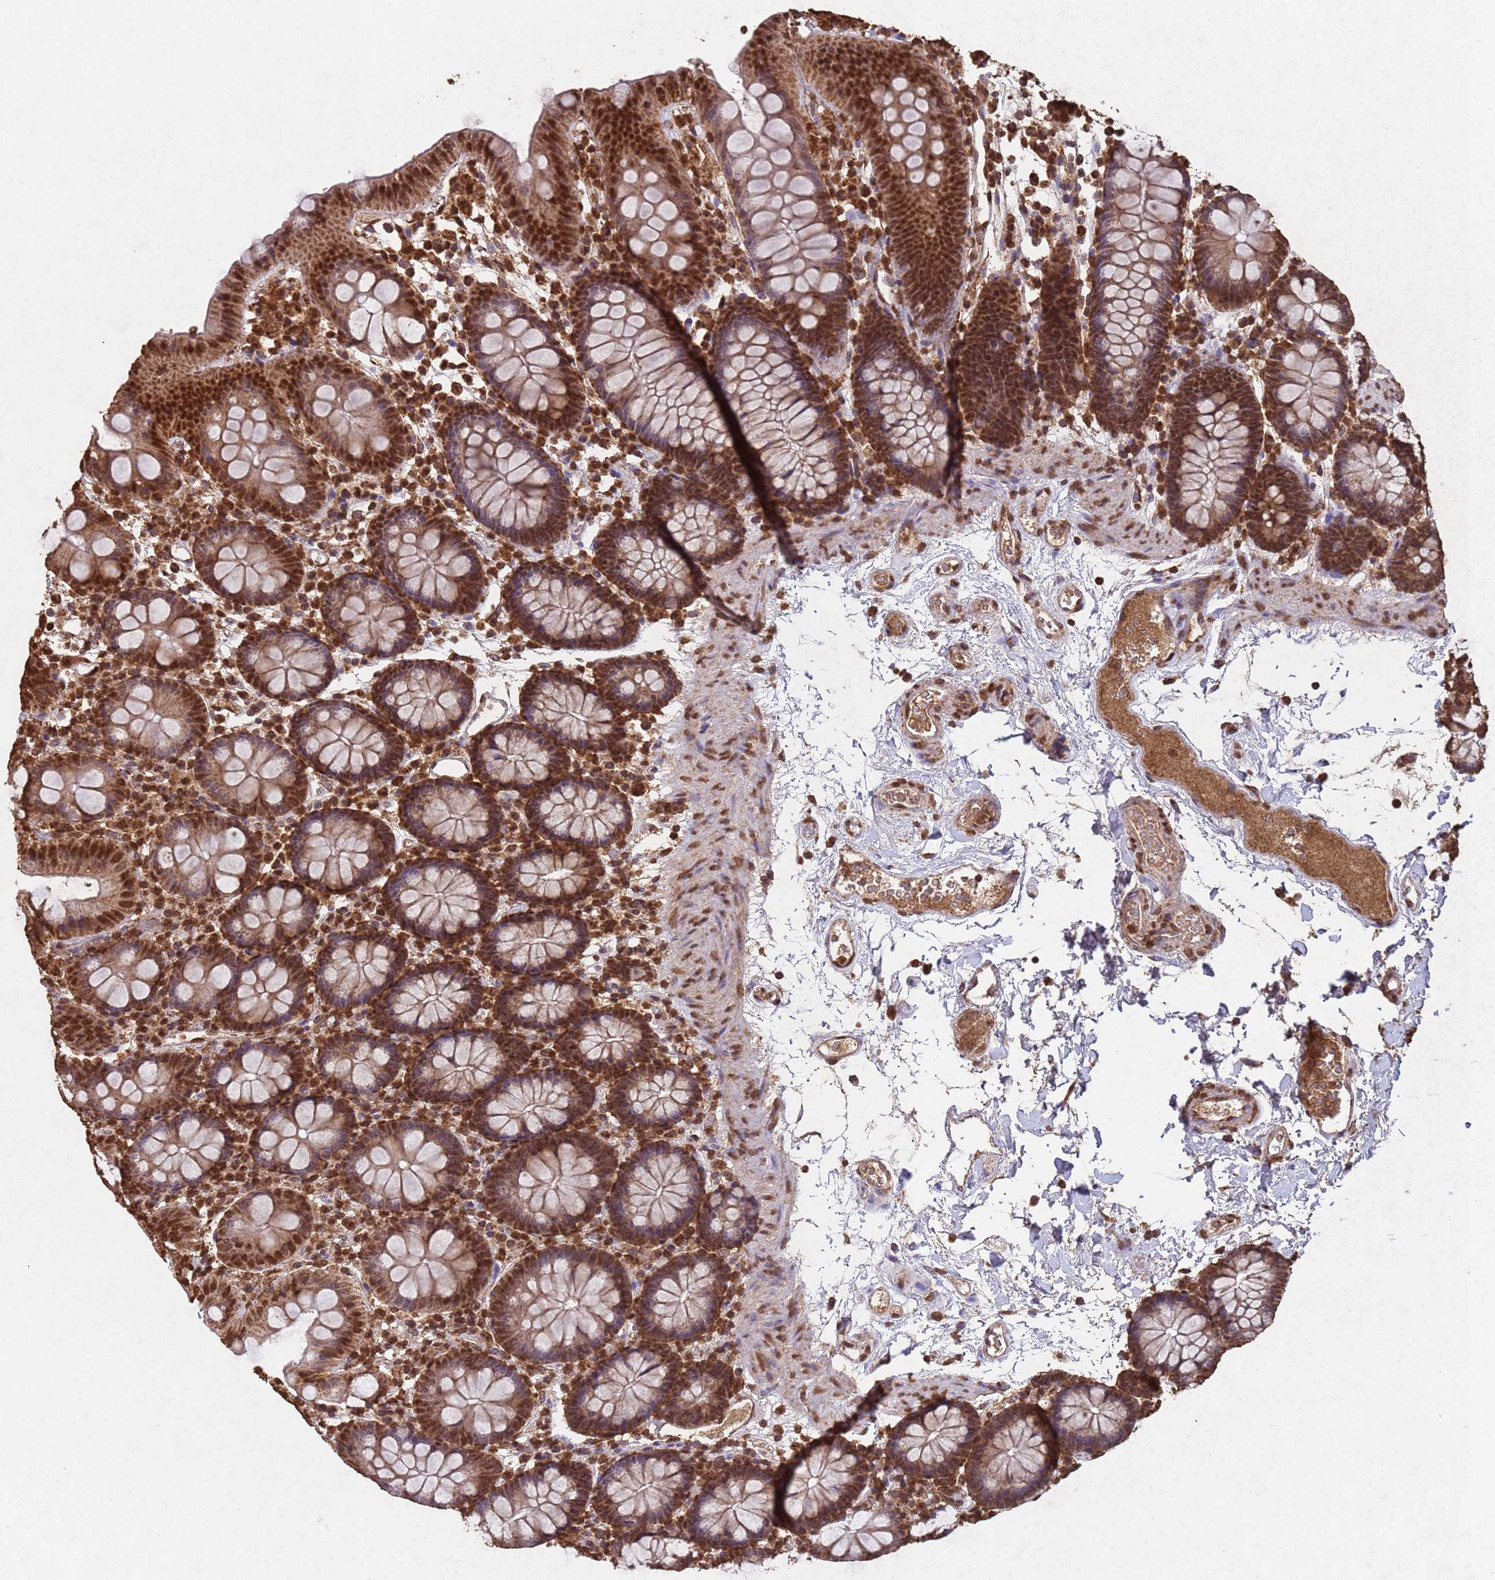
{"staining": {"intensity": "moderate", "quantity": ">75%", "location": "cytoplasmic/membranous,nuclear"}, "tissue": "colon", "cell_type": "Endothelial cells", "image_type": "normal", "snomed": [{"axis": "morphology", "description": "Normal tissue, NOS"}, {"axis": "topography", "description": "Colon"}], "caption": "This is an image of immunohistochemistry staining of unremarkable colon, which shows moderate positivity in the cytoplasmic/membranous,nuclear of endothelial cells.", "gene": "HDAC10", "patient": {"sex": "male", "age": 75}}